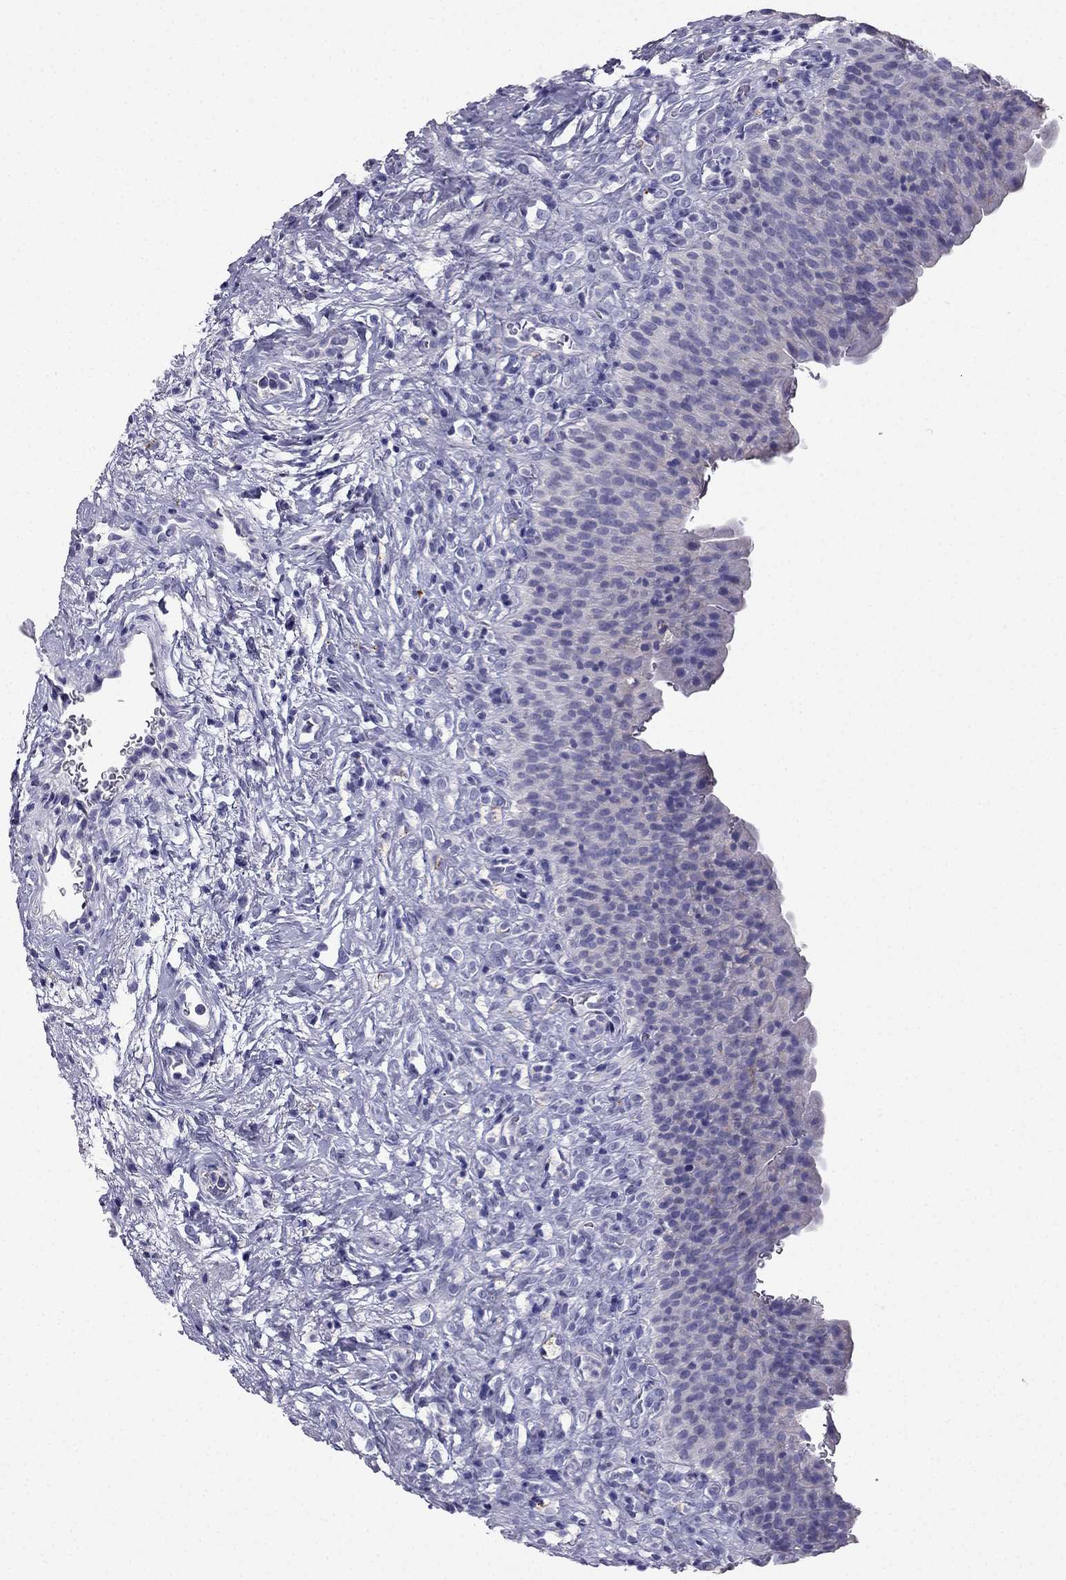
{"staining": {"intensity": "negative", "quantity": "none", "location": "none"}, "tissue": "urinary bladder", "cell_type": "Urothelial cells", "image_type": "normal", "snomed": [{"axis": "morphology", "description": "Normal tissue, NOS"}, {"axis": "topography", "description": "Urinary bladder"}], "caption": "IHC histopathology image of benign urinary bladder: human urinary bladder stained with DAB displays no significant protein positivity in urothelial cells.", "gene": "PTH", "patient": {"sex": "male", "age": 76}}